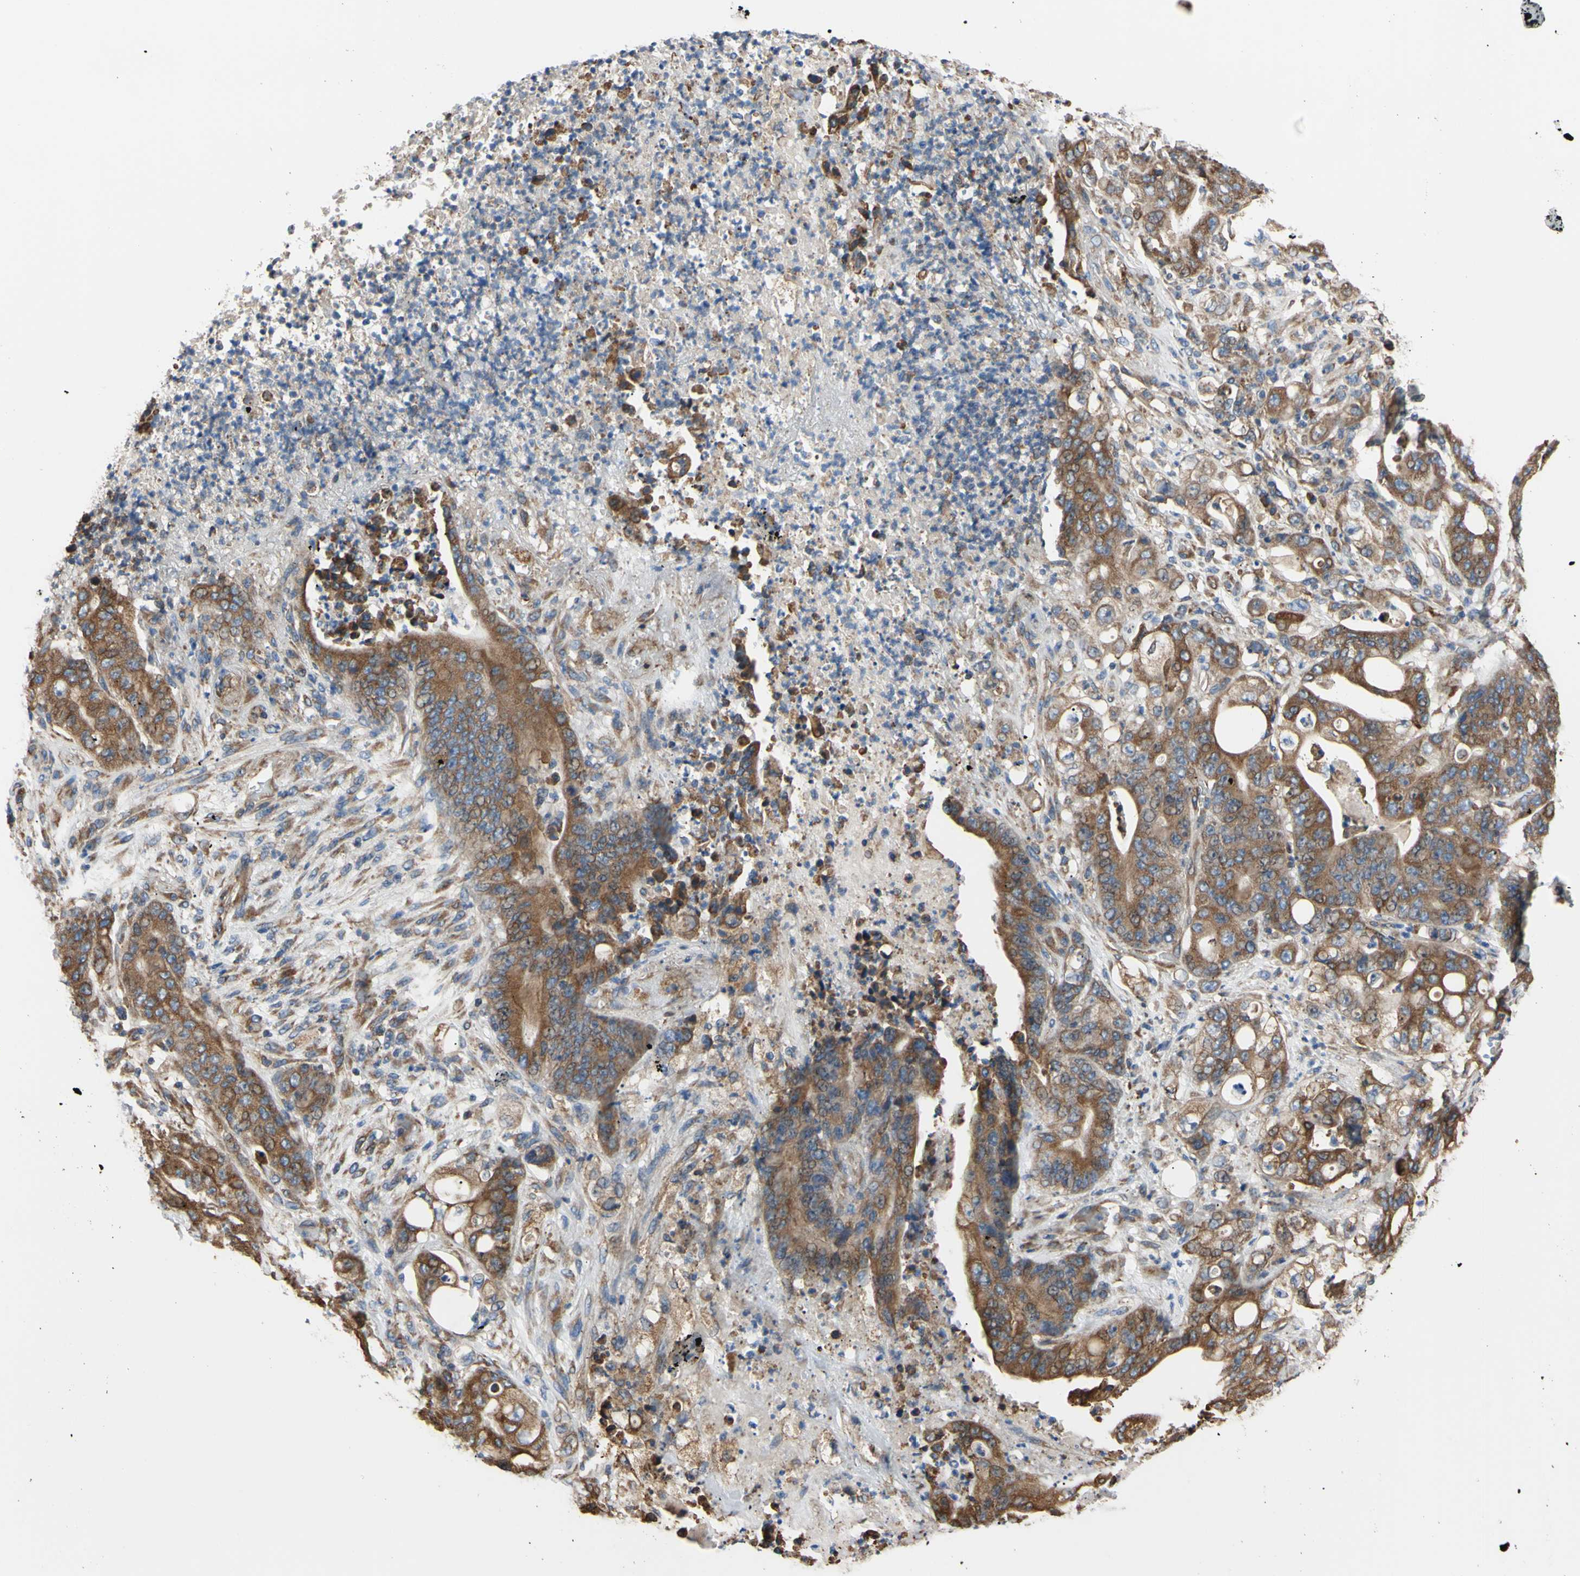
{"staining": {"intensity": "moderate", "quantity": ">75%", "location": "cytoplasmic/membranous"}, "tissue": "stomach cancer", "cell_type": "Tumor cells", "image_type": "cancer", "snomed": [{"axis": "morphology", "description": "Adenocarcinoma, NOS"}, {"axis": "topography", "description": "Stomach"}], "caption": "Stomach cancer was stained to show a protein in brown. There is medium levels of moderate cytoplasmic/membranous expression in approximately >75% of tumor cells.", "gene": "BMF", "patient": {"sex": "female", "age": 73}}